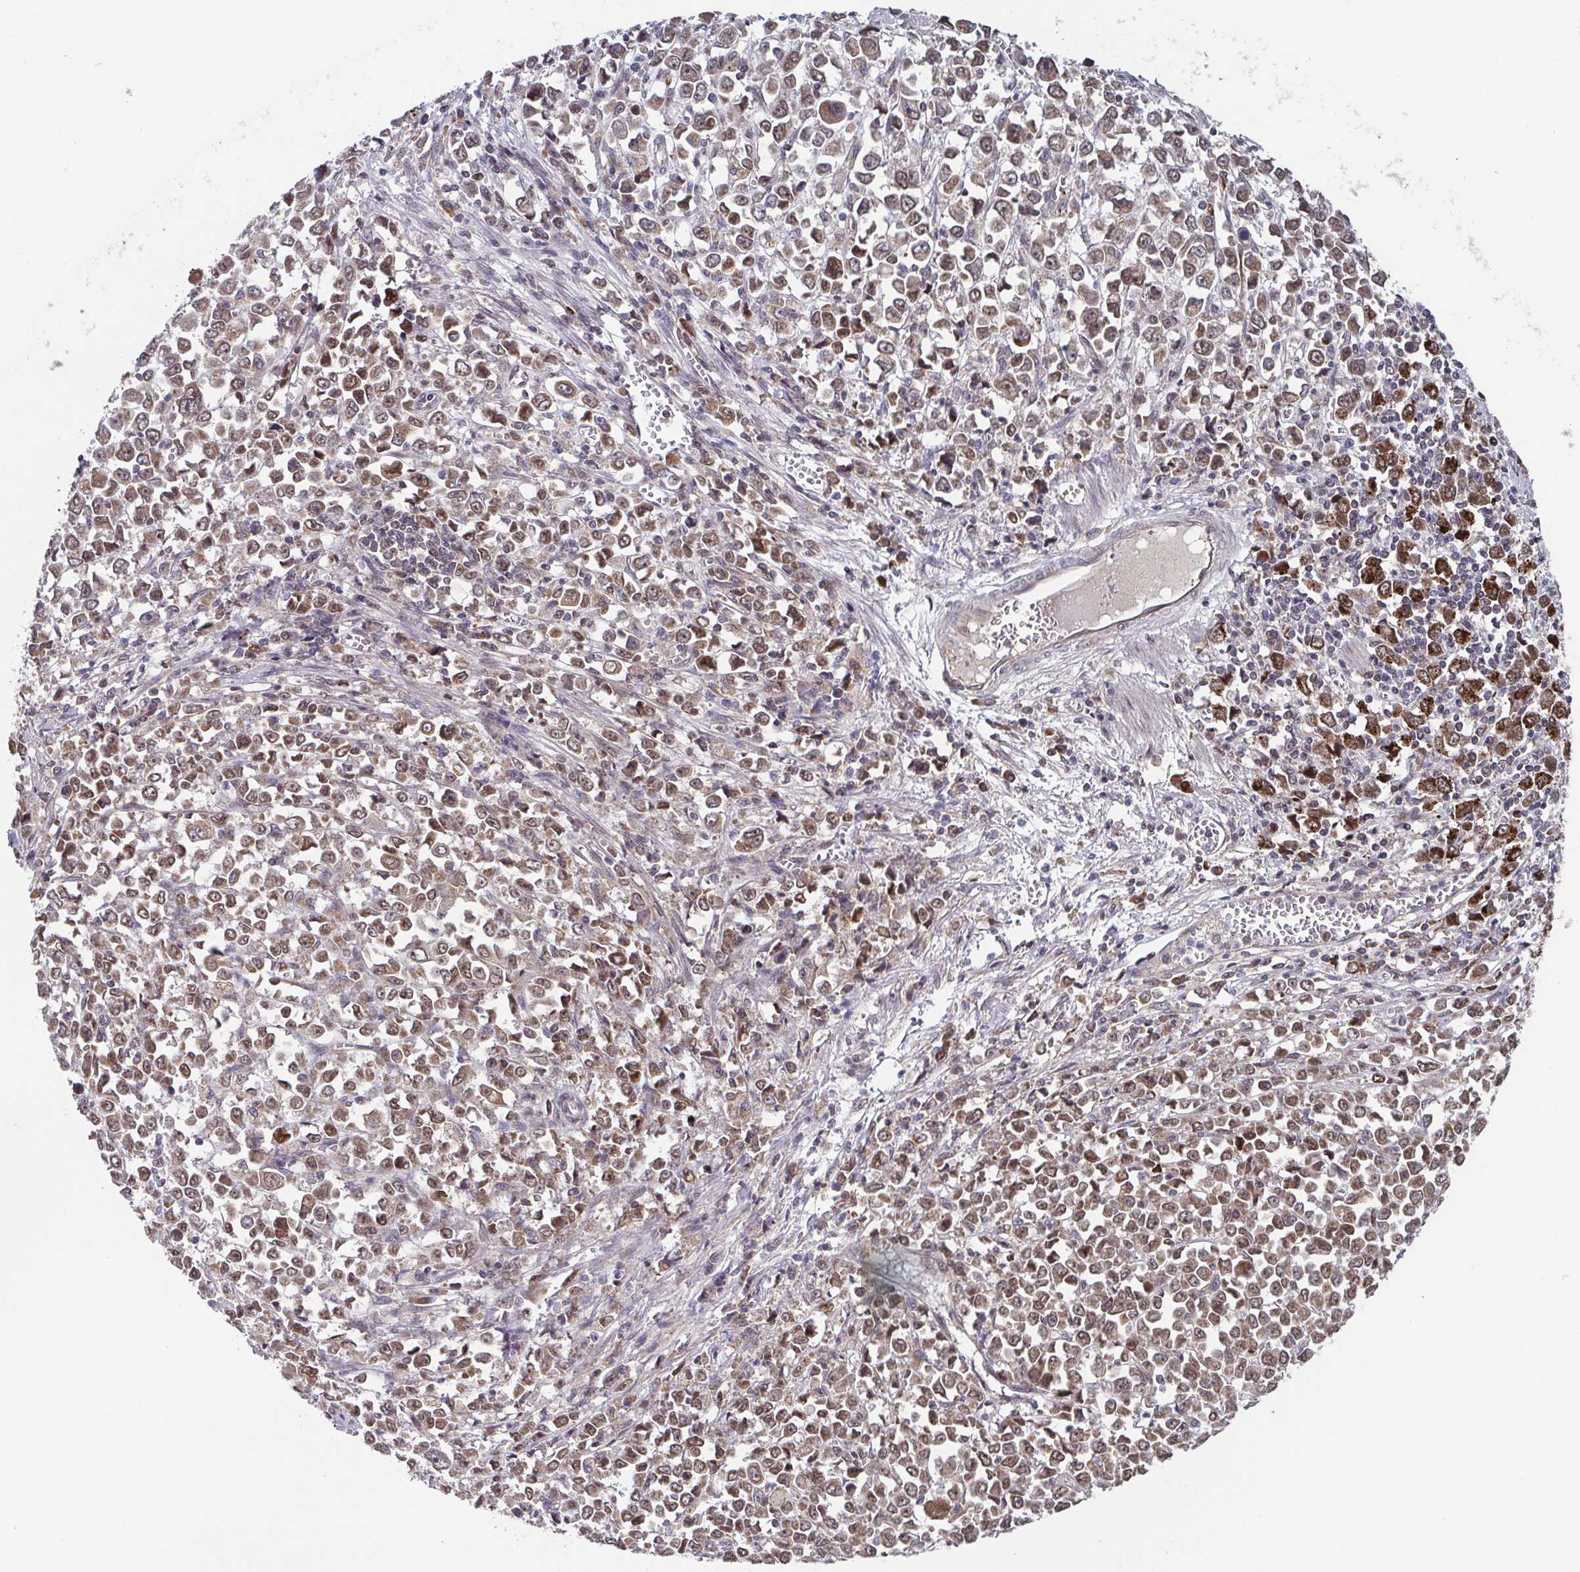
{"staining": {"intensity": "weak", "quantity": ">75%", "location": "cytoplasmic/membranous"}, "tissue": "stomach cancer", "cell_type": "Tumor cells", "image_type": "cancer", "snomed": [{"axis": "morphology", "description": "Adenocarcinoma, NOS"}, {"axis": "topography", "description": "Stomach, upper"}], "caption": "Human adenocarcinoma (stomach) stained with a brown dye shows weak cytoplasmic/membranous positive positivity in approximately >75% of tumor cells.", "gene": "TTC19", "patient": {"sex": "male", "age": 70}}